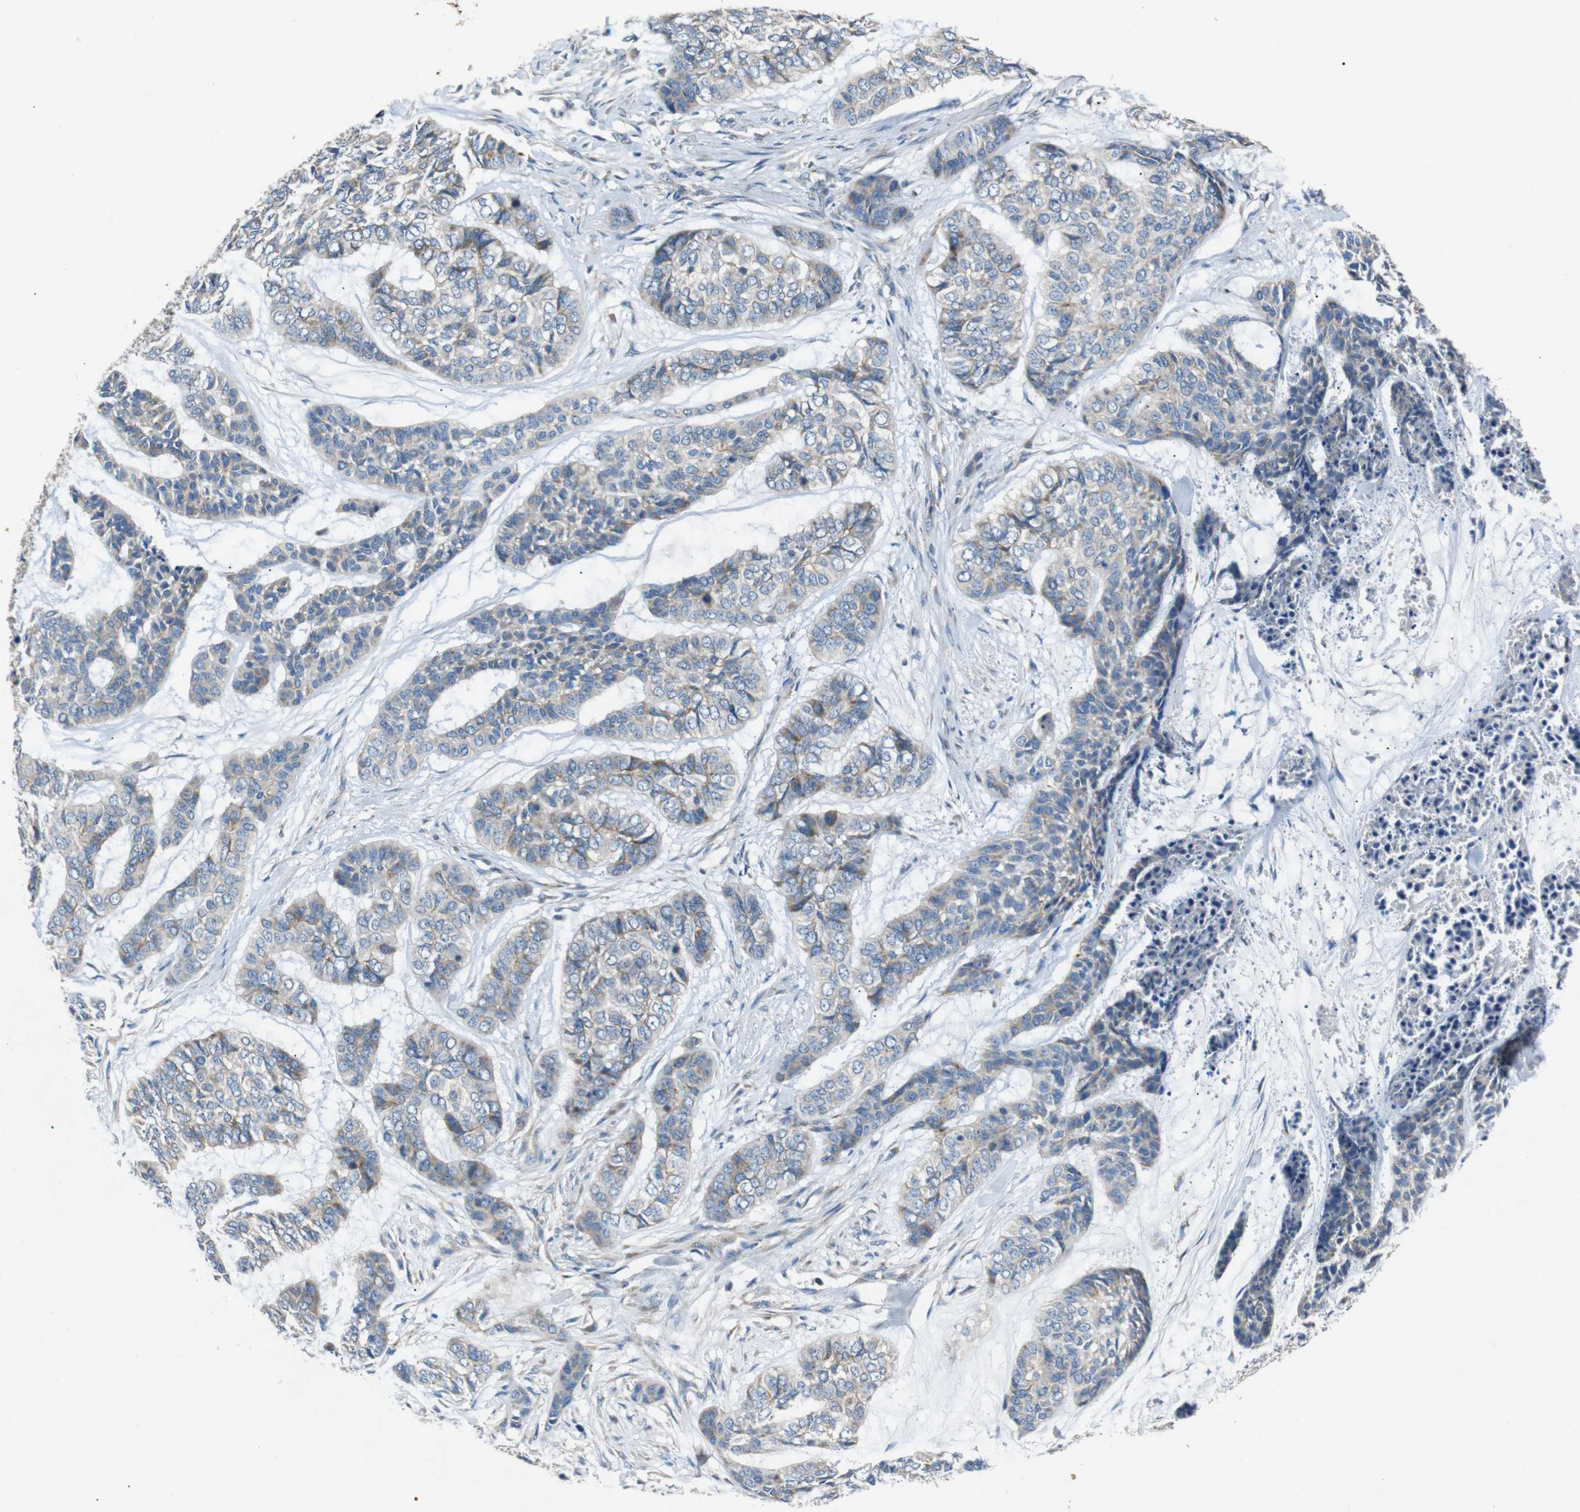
{"staining": {"intensity": "weak", "quantity": "<25%", "location": "cytoplasmic/membranous"}, "tissue": "skin cancer", "cell_type": "Tumor cells", "image_type": "cancer", "snomed": [{"axis": "morphology", "description": "Basal cell carcinoma"}, {"axis": "topography", "description": "Skin"}], "caption": "Immunohistochemical staining of skin basal cell carcinoma displays no significant expression in tumor cells.", "gene": "NETO2", "patient": {"sex": "female", "age": 64}}